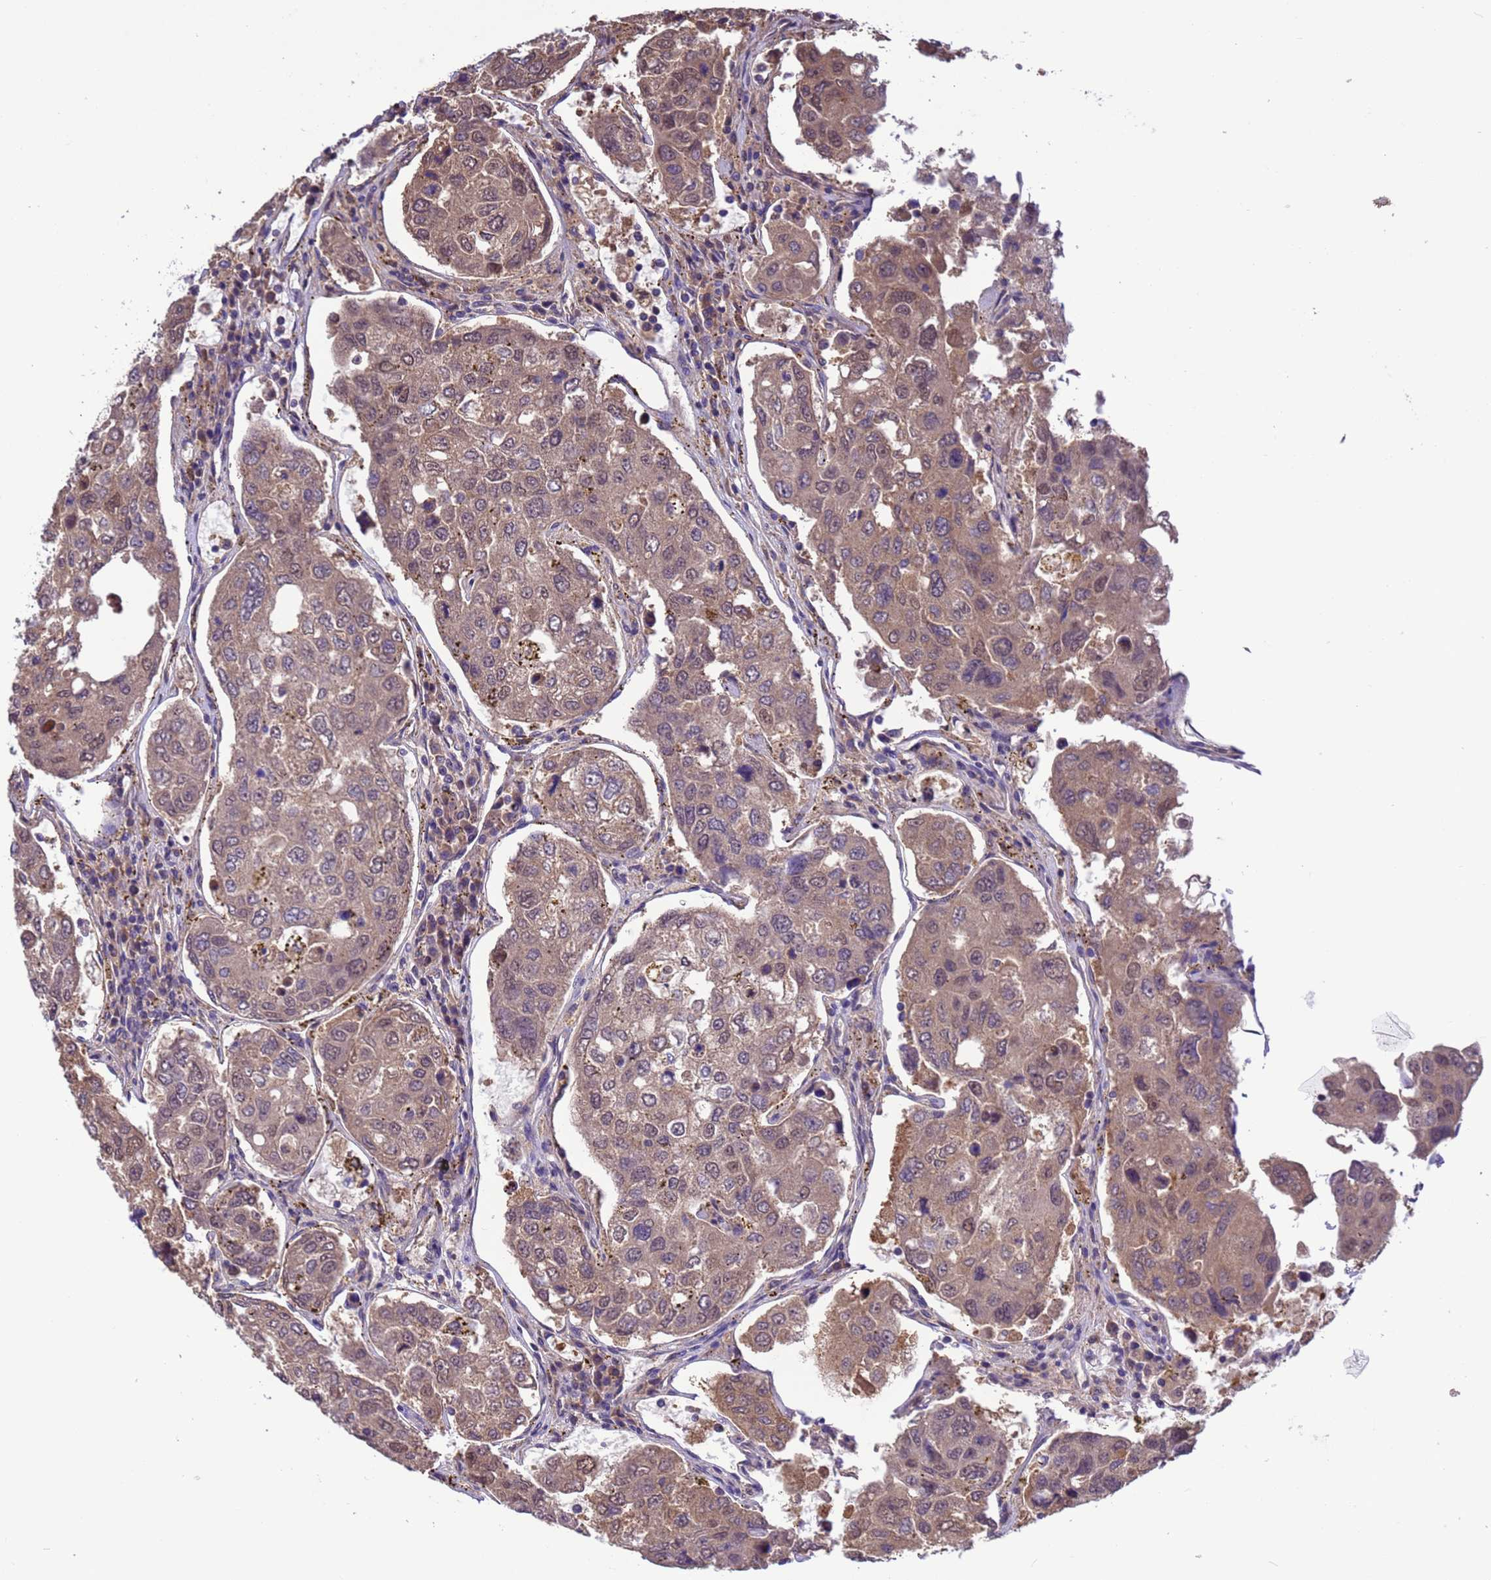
{"staining": {"intensity": "weak", "quantity": ">75%", "location": "cytoplasmic/membranous,nuclear"}, "tissue": "urothelial cancer", "cell_type": "Tumor cells", "image_type": "cancer", "snomed": [{"axis": "morphology", "description": "Urothelial carcinoma, High grade"}, {"axis": "topography", "description": "Lymph node"}, {"axis": "topography", "description": "Urinary bladder"}], "caption": "Urothelial carcinoma (high-grade) was stained to show a protein in brown. There is low levels of weak cytoplasmic/membranous and nuclear positivity in approximately >75% of tumor cells.", "gene": "ZFP69B", "patient": {"sex": "male", "age": 51}}